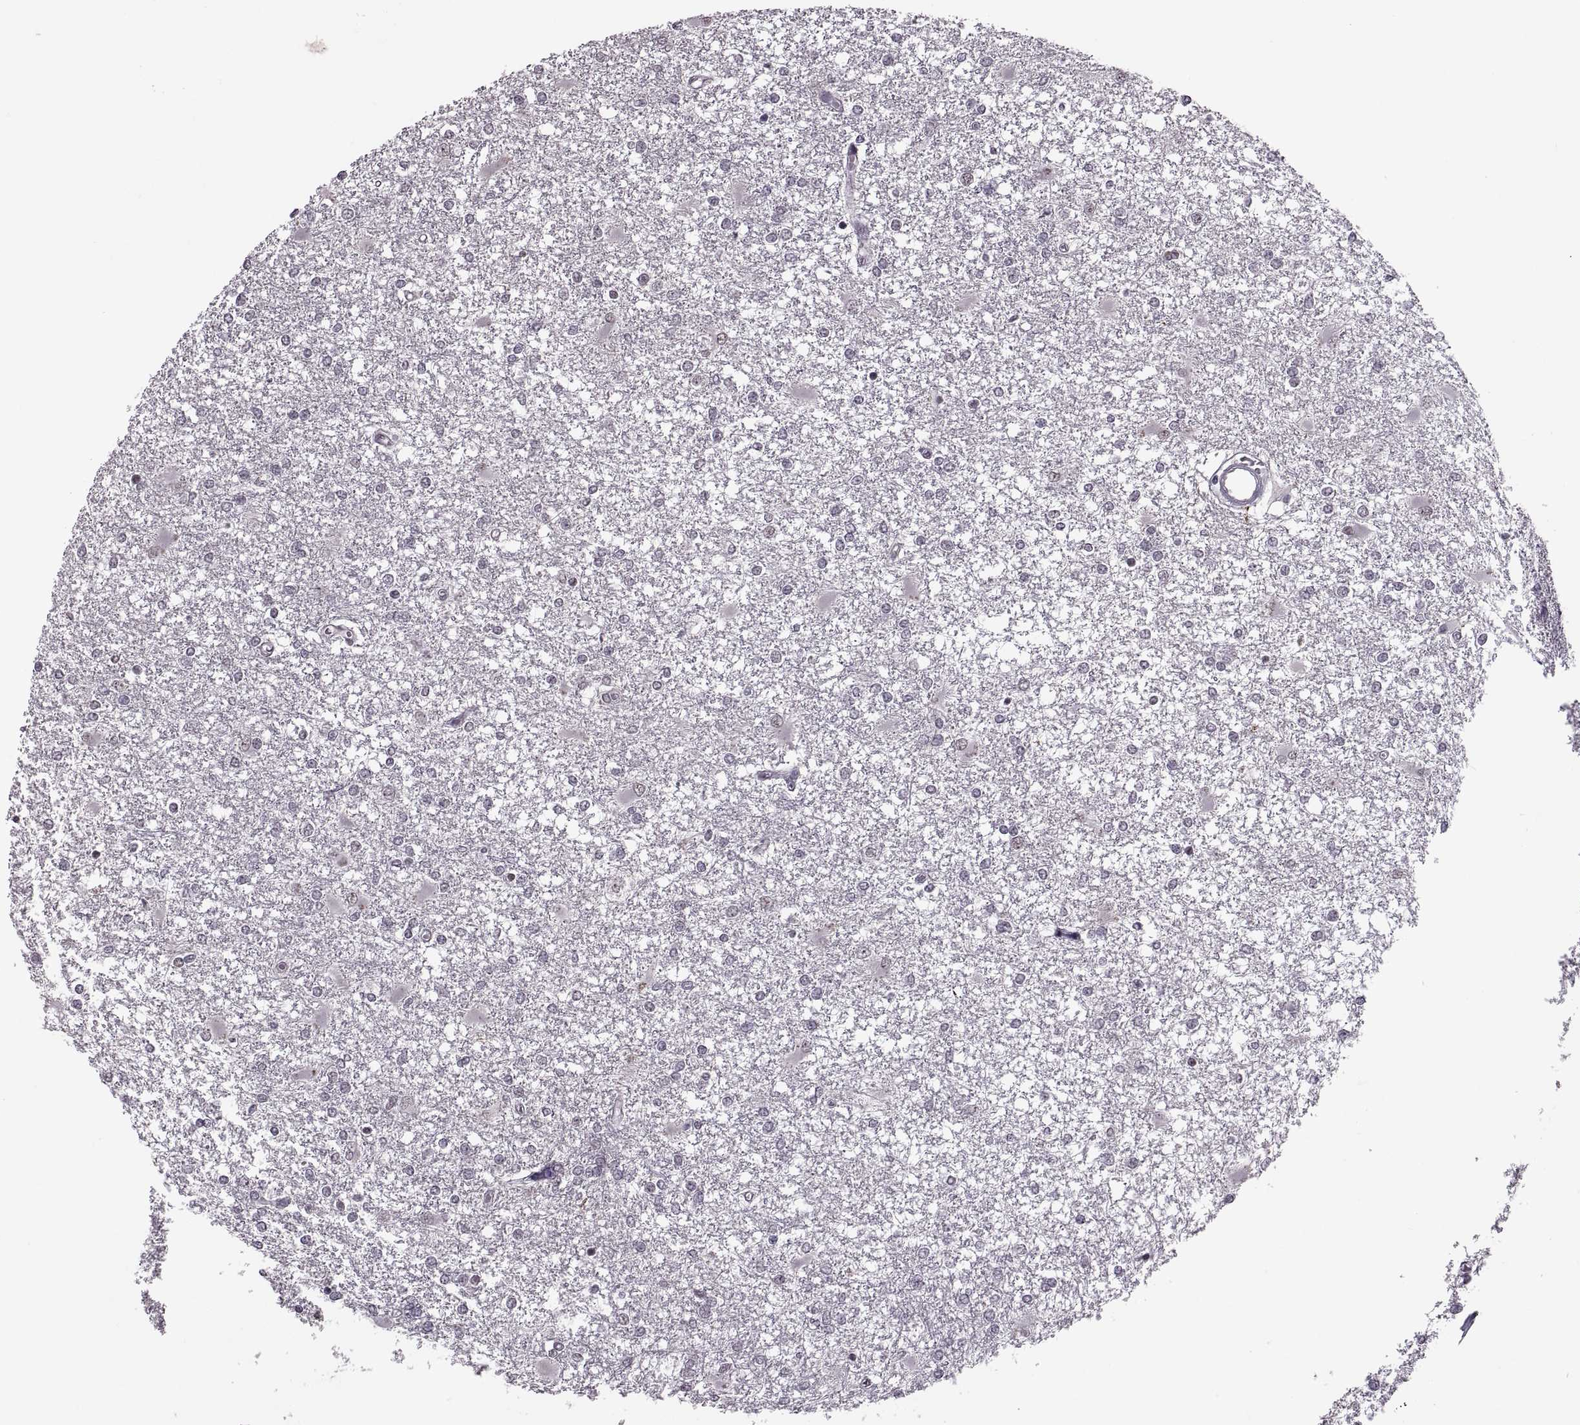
{"staining": {"intensity": "negative", "quantity": "none", "location": "none"}, "tissue": "glioma", "cell_type": "Tumor cells", "image_type": "cancer", "snomed": [{"axis": "morphology", "description": "Glioma, malignant, High grade"}, {"axis": "topography", "description": "Cerebral cortex"}], "caption": "Immunohistochemistry of glioma shows no expression in tumor cells.", "gene": "OTP", "patient": {"sex": "male", "age": 79}}